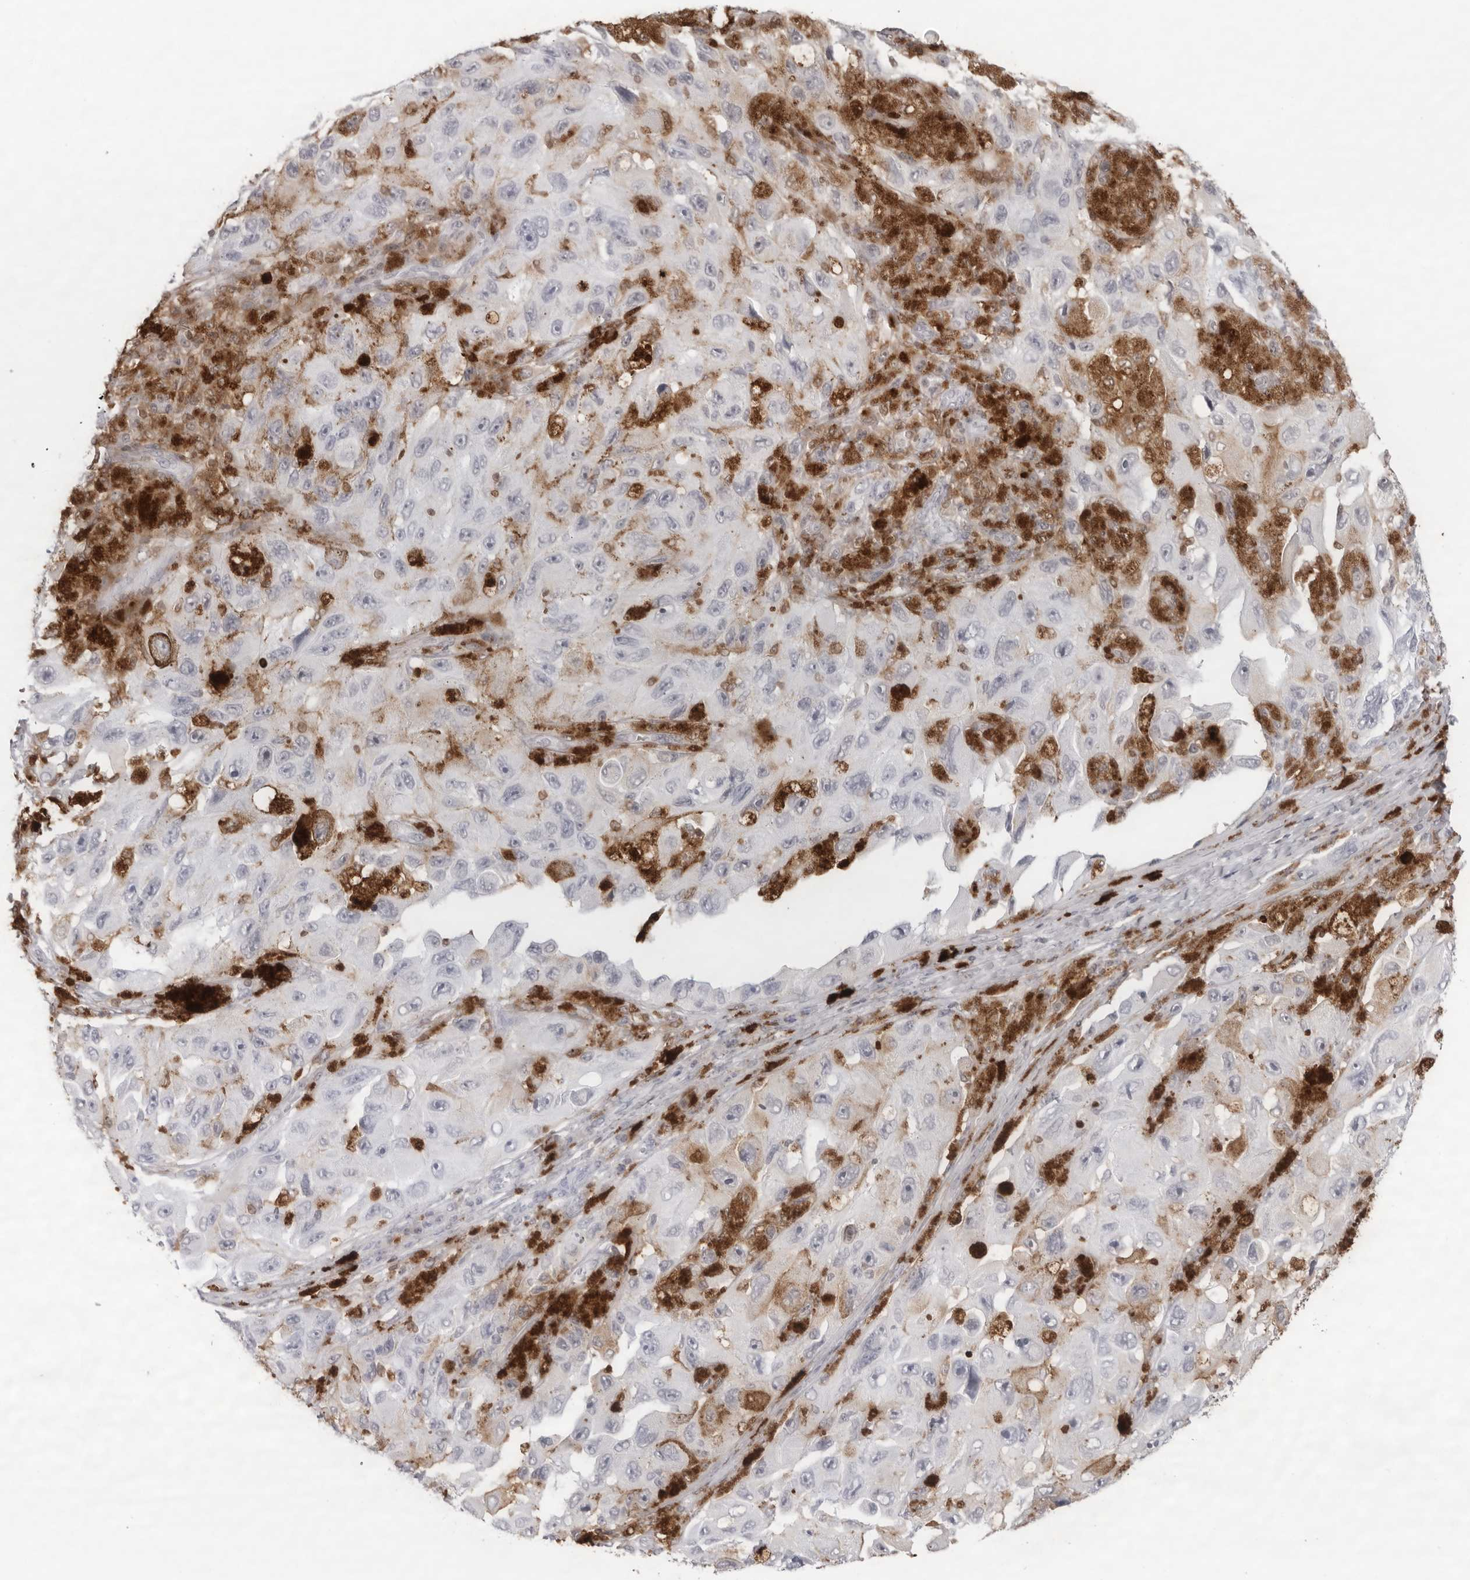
{"staining": {"intensity": "negative", "quantity": "none", "location": "none"}, "tissue": "melanoma", "cell_type": "Tumor cells", "image_type": "cancer", "snomed": [{"axis": "morphology", "description": "Malignant melanoma, NOS"}, {"axis": "topography", "description": "Skin"}], "caption": "Immunohistochemistry image of human malignant melanoma stained for a protein (brown), which demonstrates no staining in tumor cells. Brightfield microscopy of immunohistochemistry stained with DAB (brown) and hematoxylin (blue), captured at high magnification.", "gene": "FMNL1", "patient": {"sex": "female", "age": 73}}